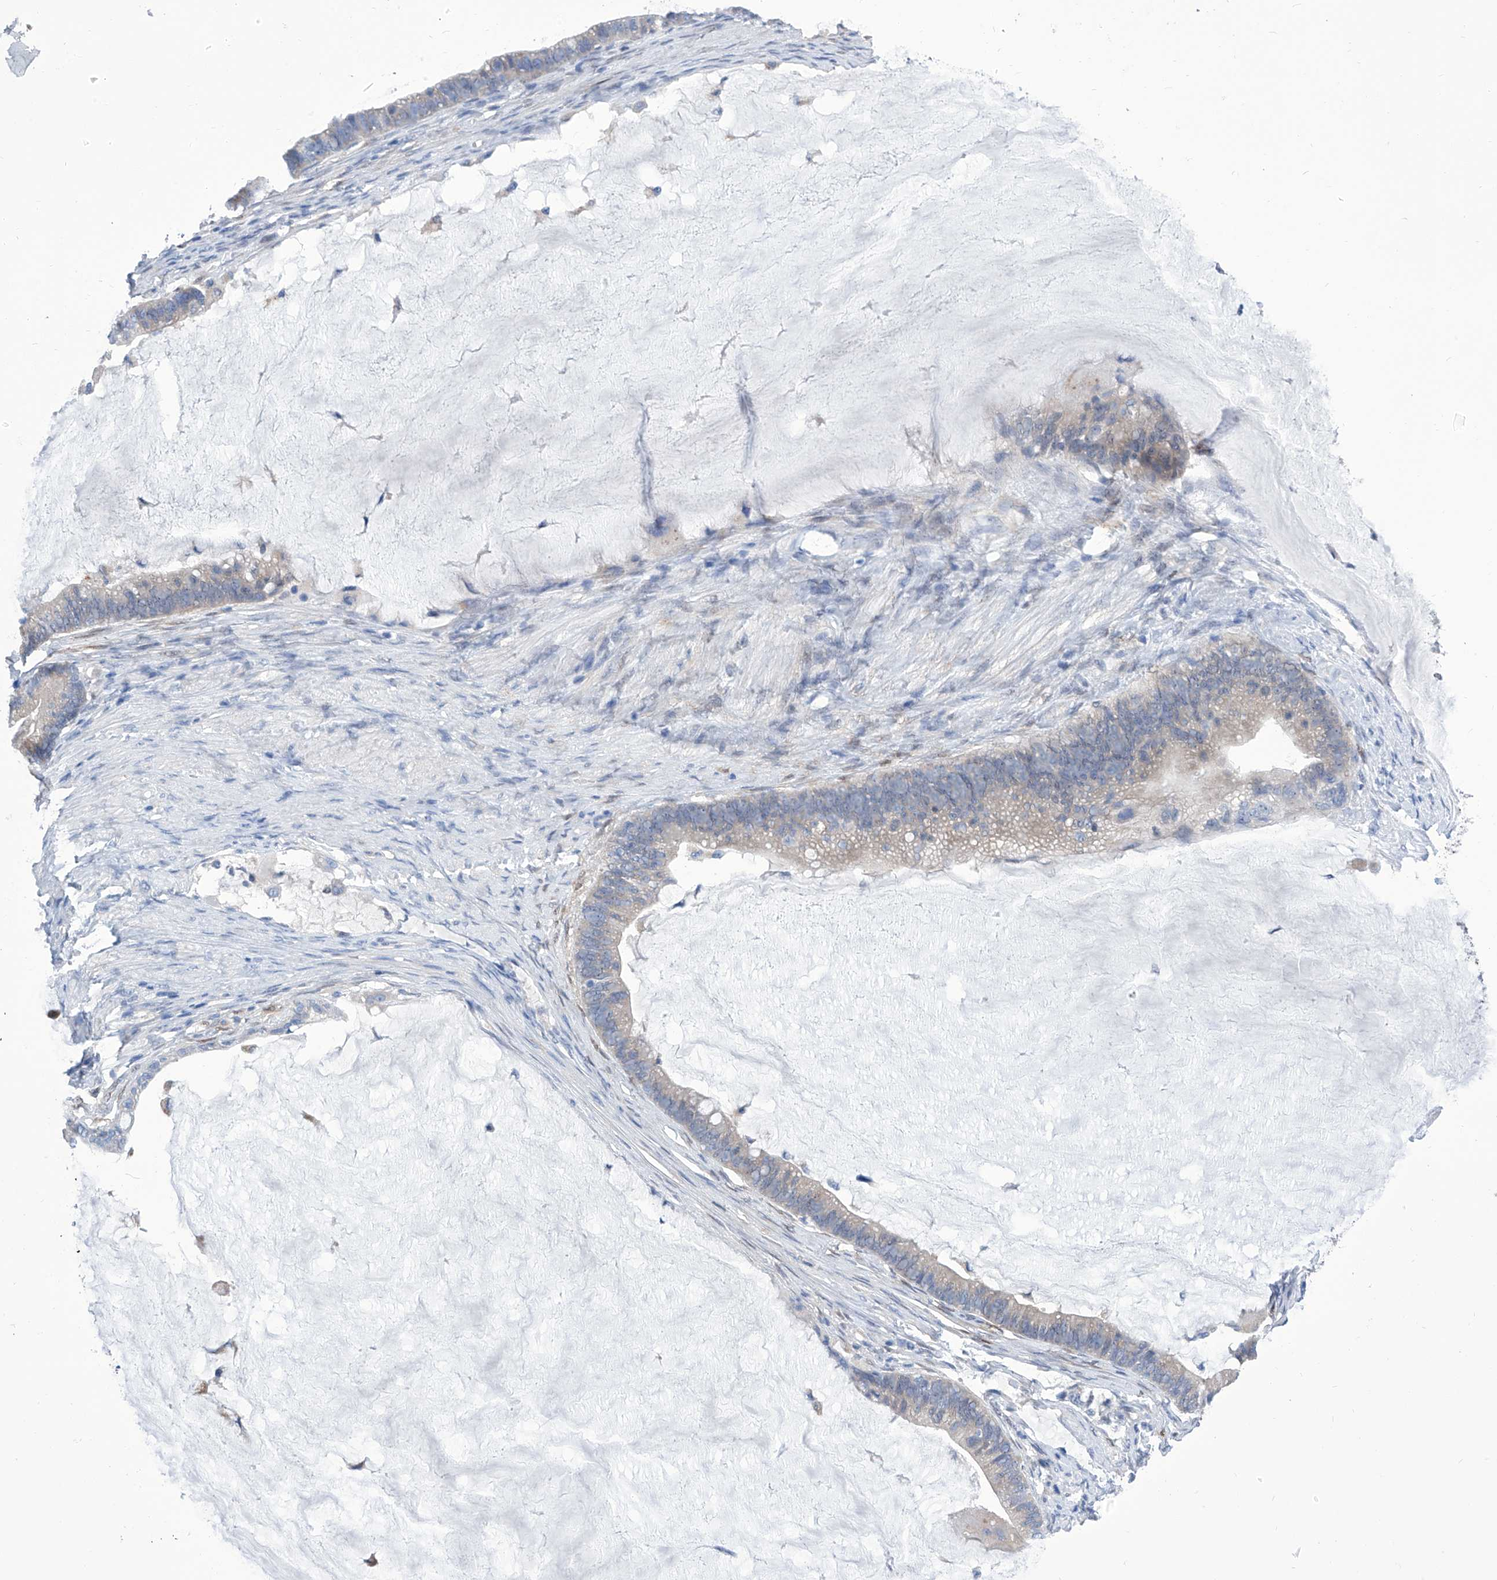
{"staining": {"intensity": "negative", "quantity": "none", "location": "none"}, "tissue": "ovarian cancer", "cell_type": "Tumor cells", "image_type": "cancer", "snomed": [{"axis": "morphology", "description": "Cystadenocarcinoma, mucinous, NOS"}, {"axis": "topography", "description": "Ovary"}], "caption": "Tumor cells show no significant protein staining in ovarian mucinous cystadenocarcinoma.", "gene": "IMPA2", "patient": {"sex": "female", "age": 61}}